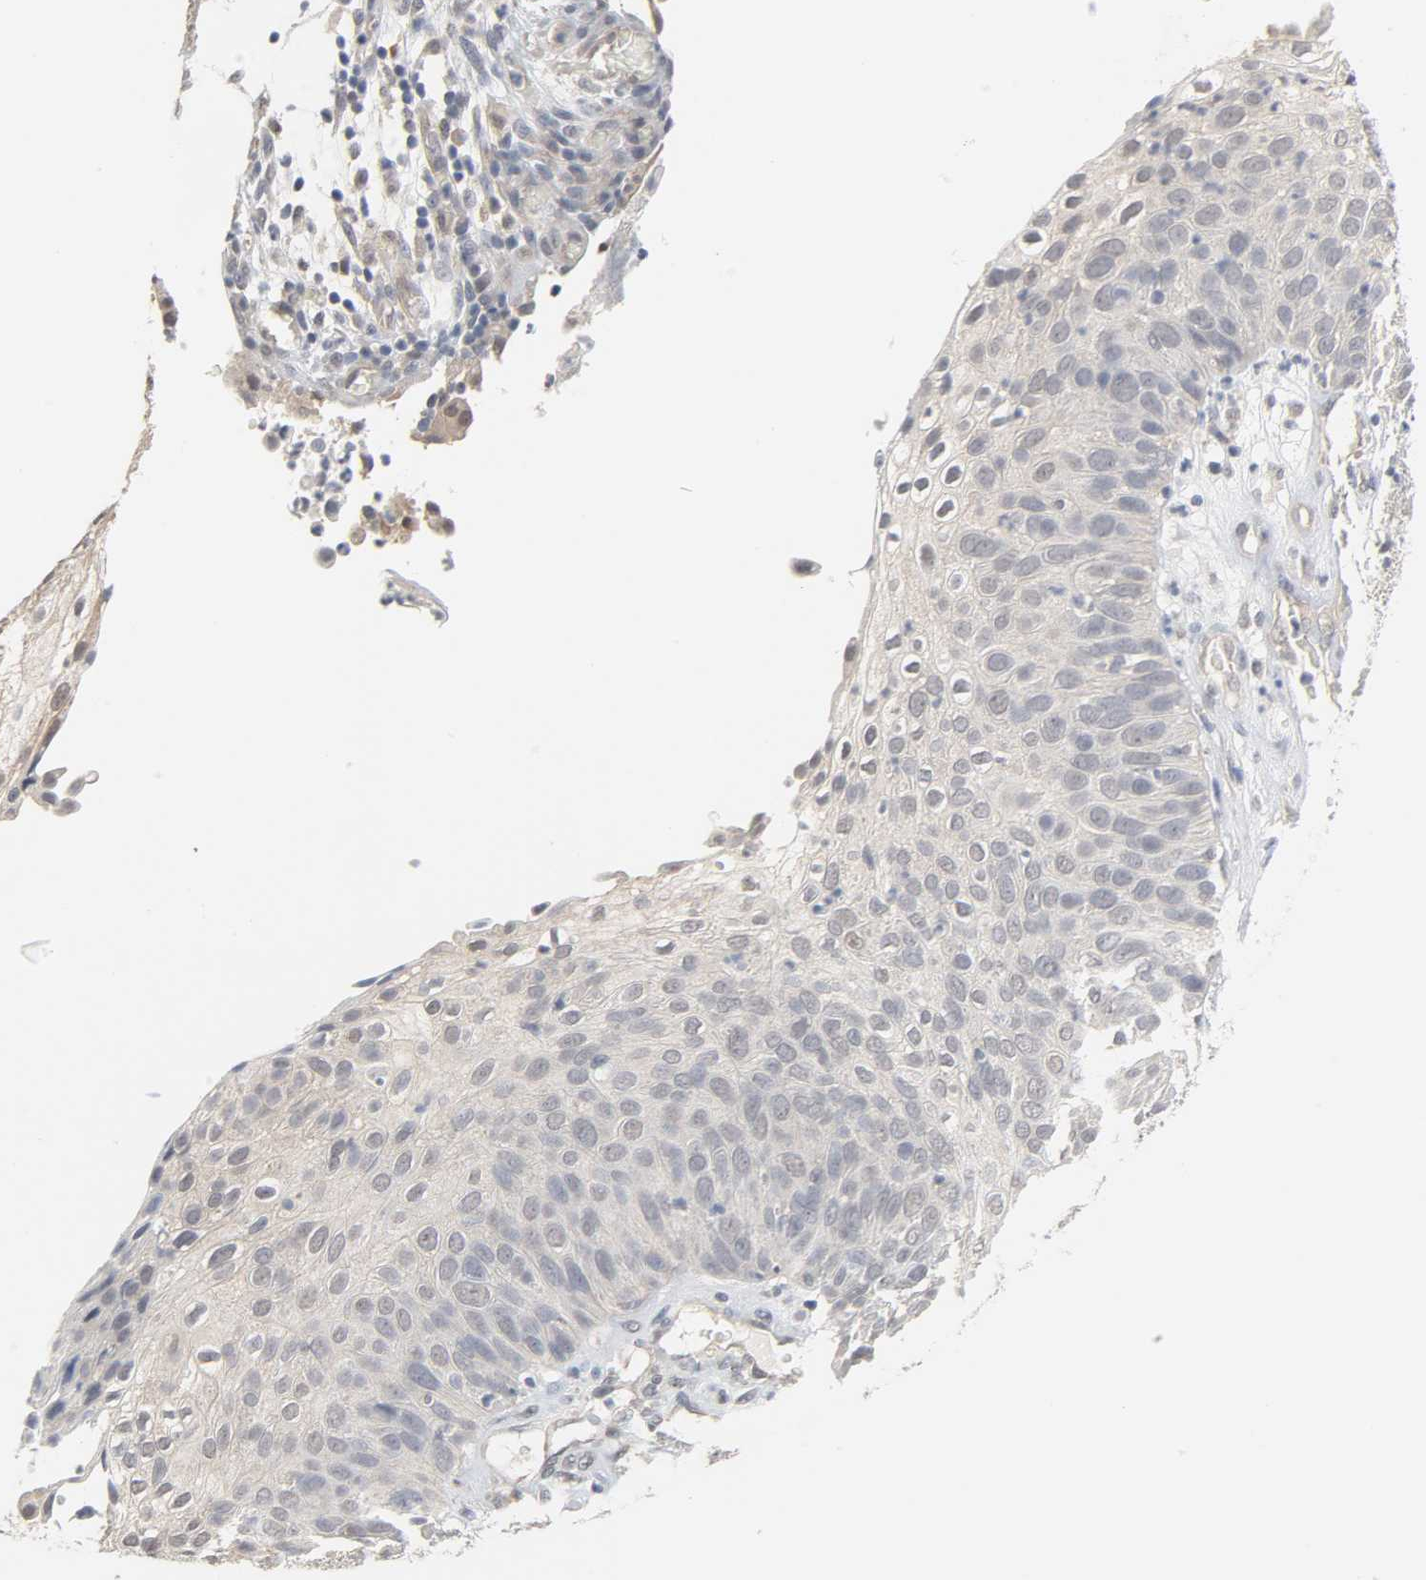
{"staining": {"intensity": "negative", "quantity": "none", "location": "none"}, "tissue": "skin cancer", "cell_type": "Tumor cells", "image_type": "cancer", "snomed": [{"axis": "morphology", "description": "Squamous cell carcinoma, NOS"}, {"axis": "topography", "description": "Skin"}], "caption": "Protein analysis of skin cancer (squamous cell carcinoma) demonstrates no significant staining in tumor cells. Brightfield microscopy of immunohistochemistry stained with DAB (brown) and hematoxylin (blue), captured at high magnification.", "gene": "ACSS2", "patient": {"sex": "male", "age": 87}}